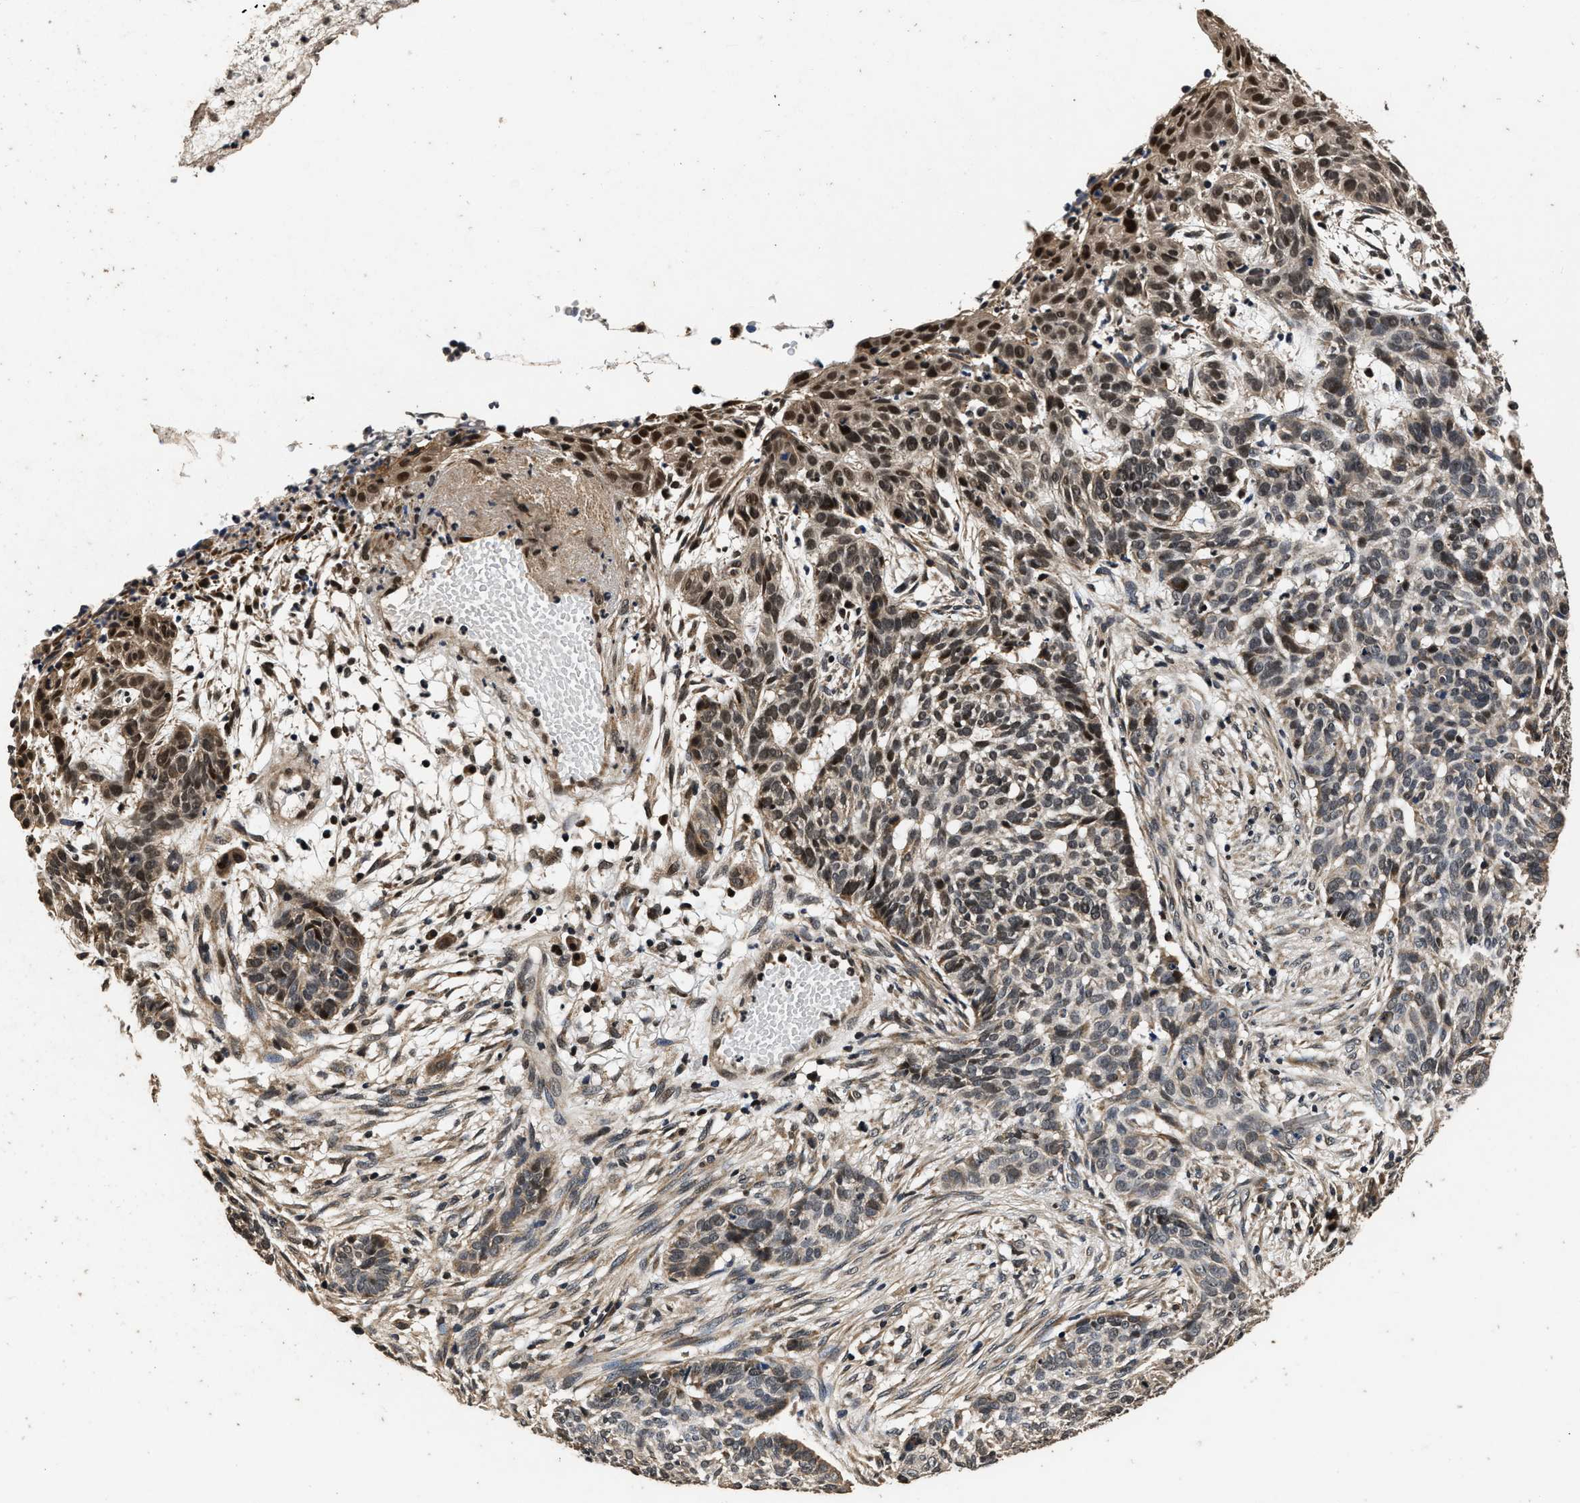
{"staining": {"intensity": "strong", "quantity": "<25%", "location": "nuclear"}, "tissue": "skin cancer", "cell_type": "Tumor cells", "image_type": "cancer", "snomed": [{"axis": "morphology", "description": "Basal cell carcinoma"}, {"axis": "topography", "description": "Skin"}], "caption": "About <25% of tumor cells in human basal cell carcinoma (skin) display strong nuclear protein staining as visualized by brown immunohistochemical staining.", "gene": "CSTF1", "patient": {"sex": "male", "age": 85}}